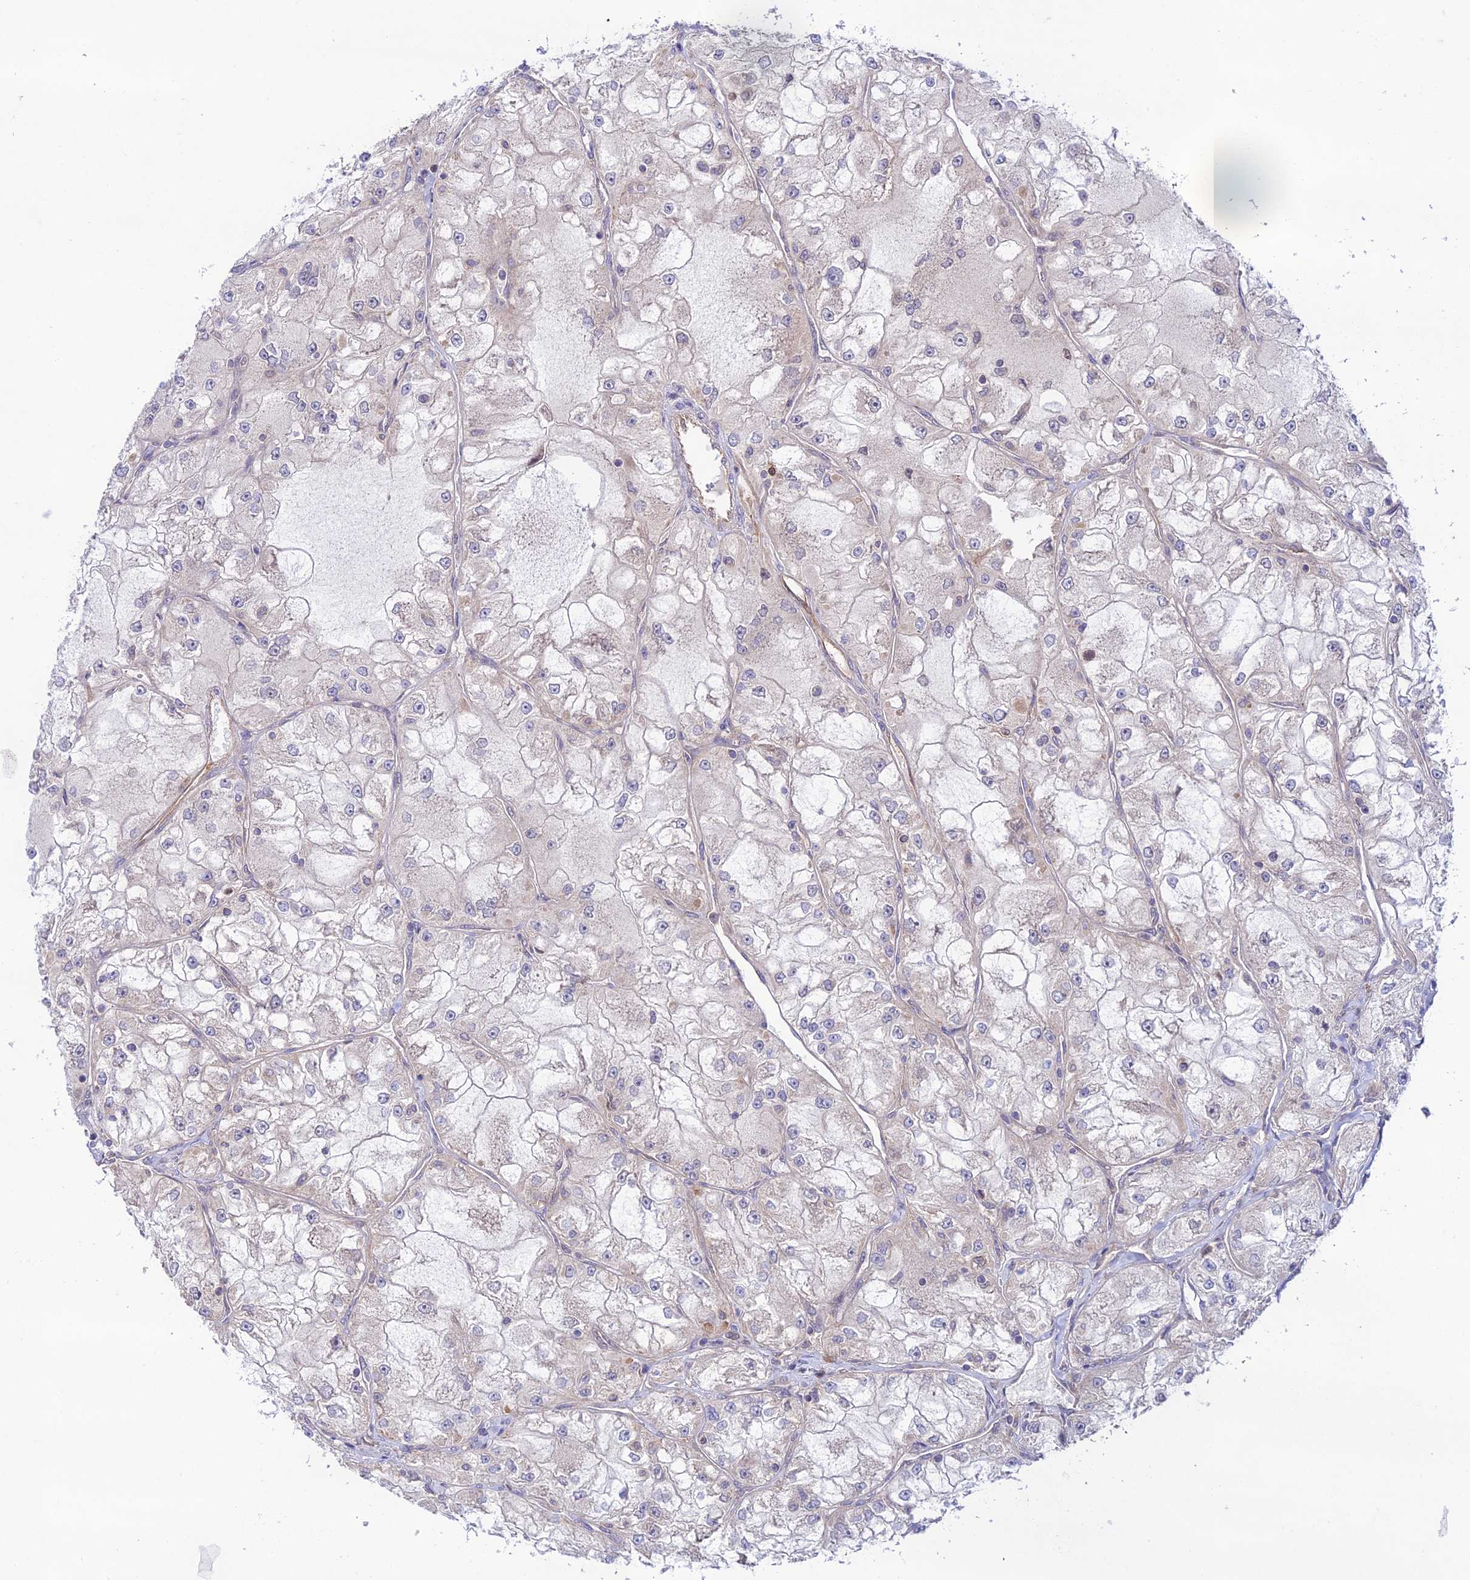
{"staining": {"intensity": "negative", "quantity": "none", "location": "none"}, "tissue": "renal cancer", "cell_type": "Tumor cells", "image_type": "cancer", "snomed": [{"axis": "morphology", "description": "Adenocarcinoma, NOS"}, {"axis": "topography", "description": "Kidney"}], "caption": "Tumor cells show no significant staining in adenocarcinoma (renal).", "gene": "TRIM40", "patient": {"sex": "female", "age": 72}}